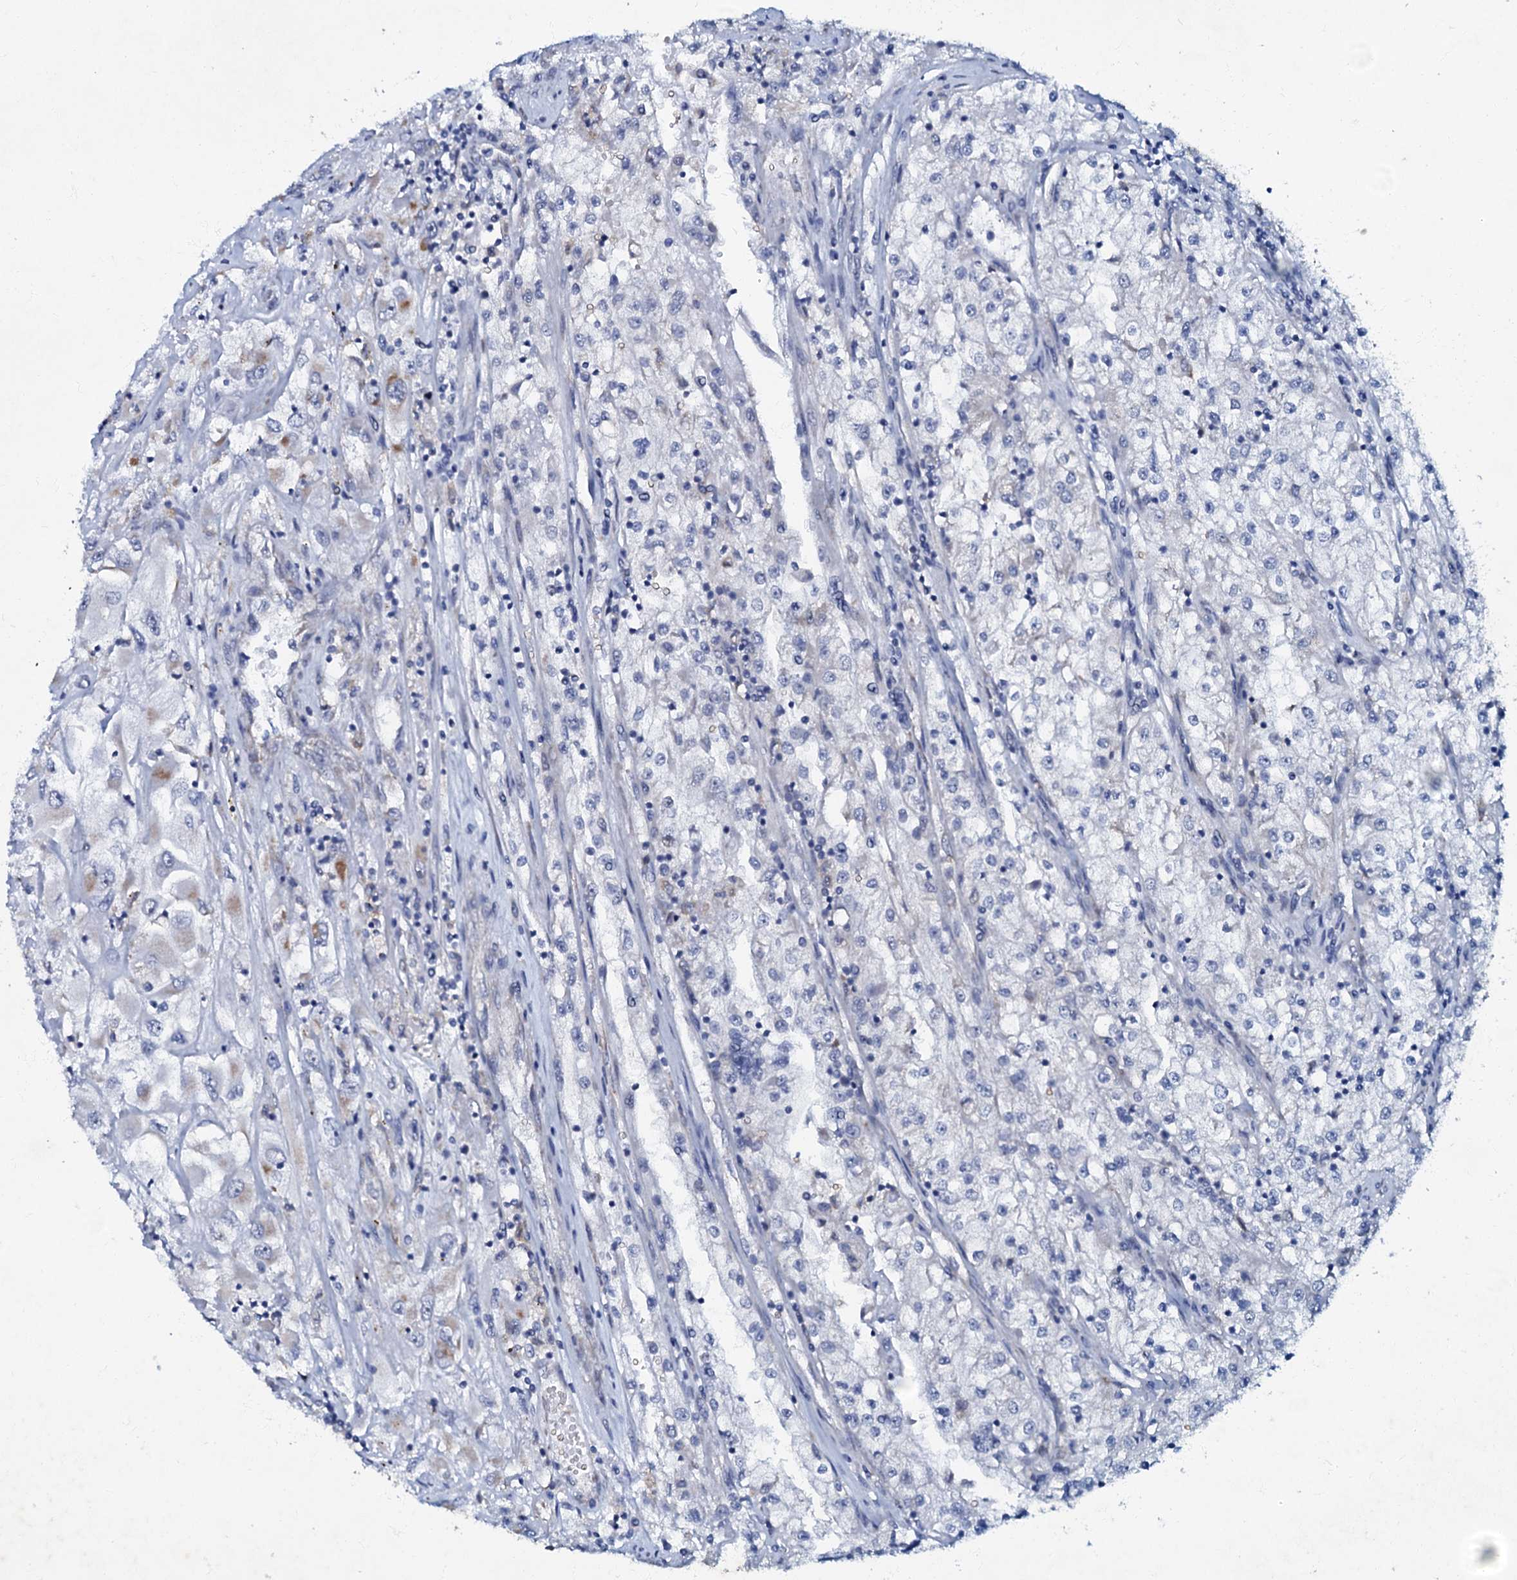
{"staining": {"intensity": "weak", "quantity": "<25%", "location": "cytoplasmic/membranous"}, "tissue": "renal cancer", "cell_type": "Tumor cells", "image_type": "cancer", "snomed": [{"axis": "morphology", "description": "Adenocarcinoma, NOS"}, {"axis": "topography", "description": "Kidney"}], "caption": "The immunohistochemistry photomicrograph has no significant staining in tumor cells of renal cancer (adenocarcinoma) tissue.", "gene": "MRPL51", "patient": {"sex": "female", "age": 52}}